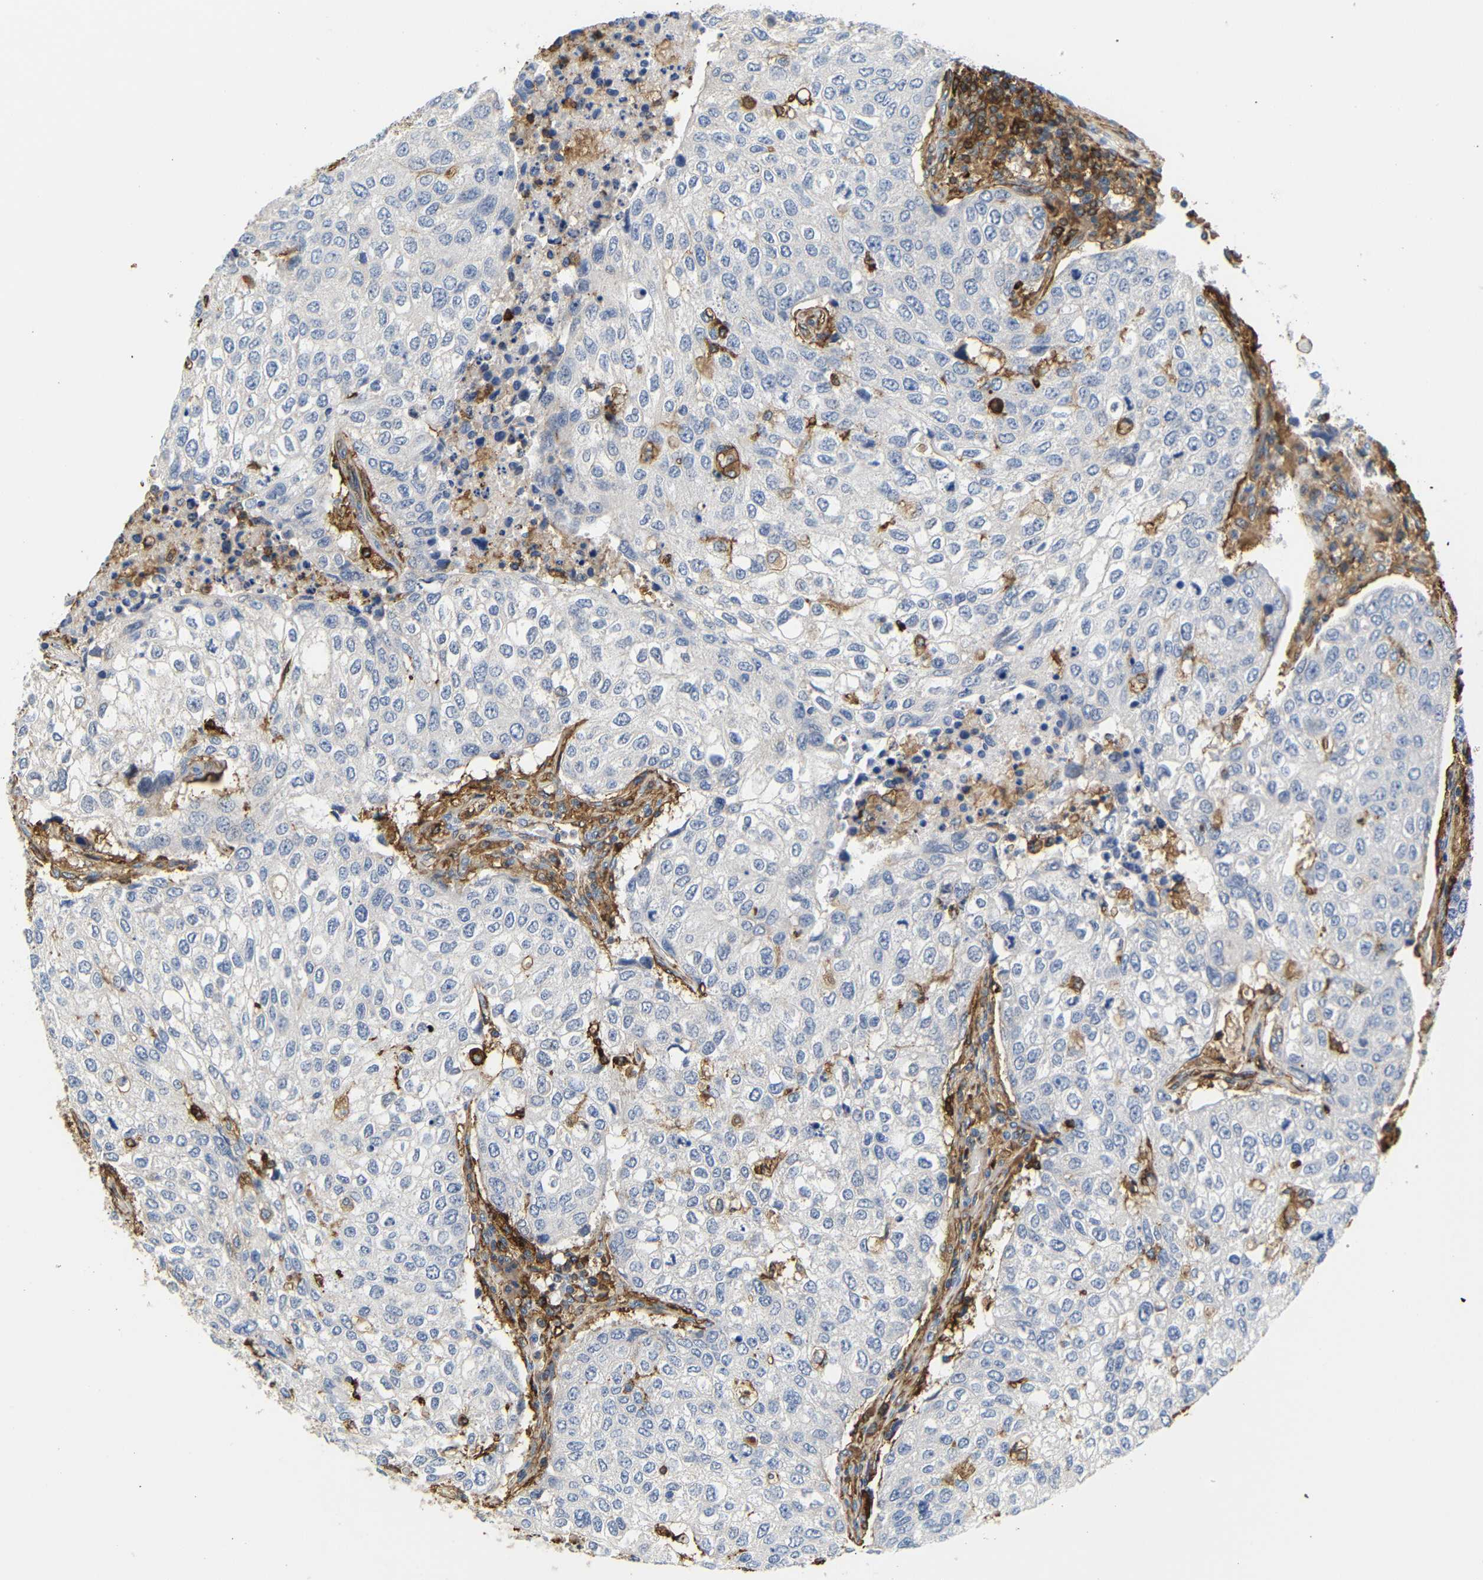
{"staining": {"intensity": "negative", "quantity": "none", "location": "none"}, "tissue": "urothelial cancer", "cell_type": "Tumor cells", "image_type": "cancer", "snomed": [{"axis": "morphology", "description": "Urothelial carcinoma, High grade"}, {"axis": "topography", "description": "Lymph node"}, {"axis": "topography", "description": "Urinary bladder"}], "caption": "This micrograph is of urothelial cancer stained with immunohistochemistry to label a protein in brown with the nuclei are counter-stained blue. There is no staining in tumor cells.", "gene": "HLA-DQB1", "patient": {"sex": "male", "age": 51}}